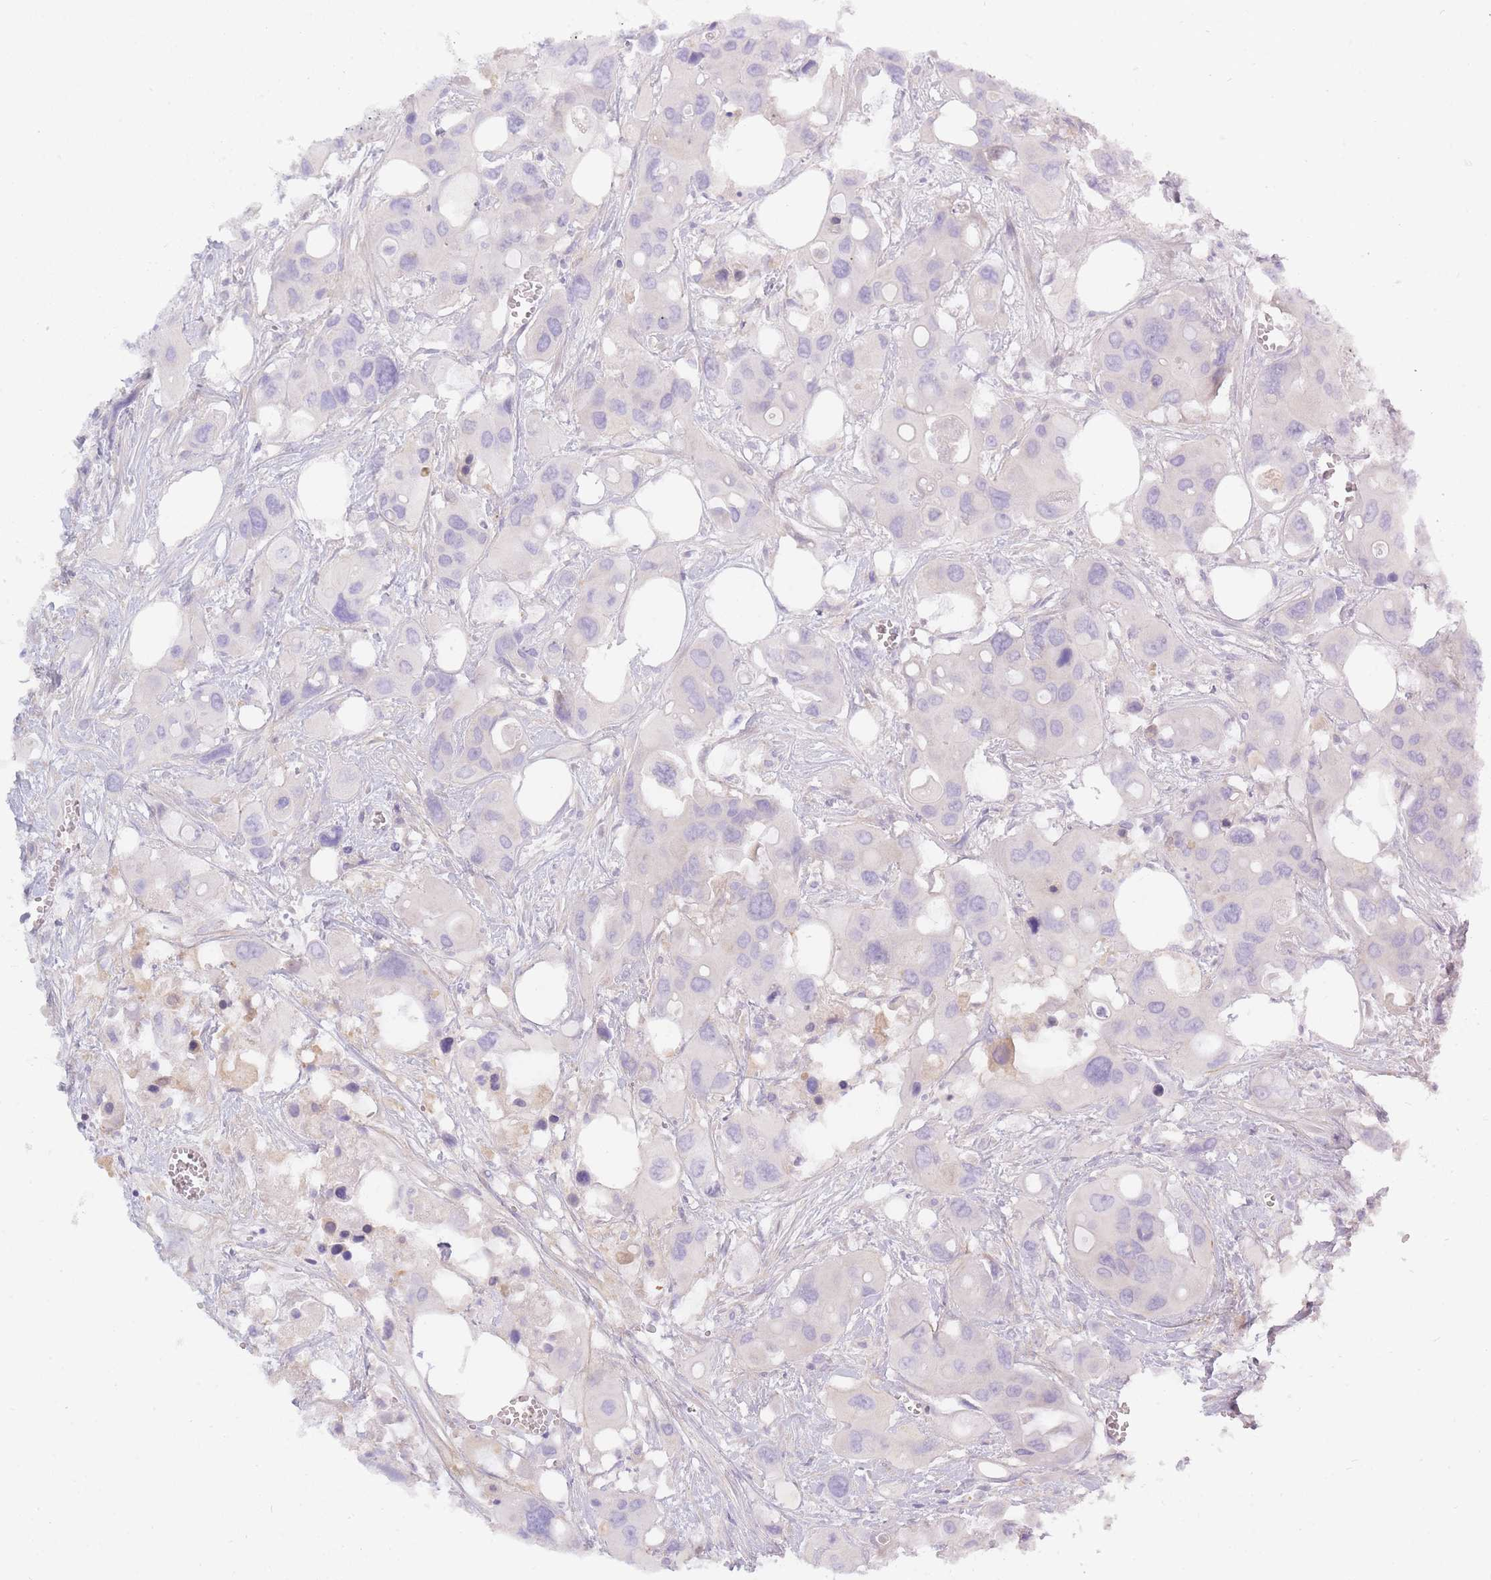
{"staining": {"intensity": "negative", "quantity": "none", "location": "none"}, "tissue": "colorectal cancer", "cell_type": "Tumor cells", "image_type": "cancer", "snomed": [{"axis": "morphology", "description": "Adenocarcinoma, NOS"}, {"axis": "topography", "description": "Colon"}], "caption": "A micrograph of adenocarcinoma (colorectal) stained for a protein reveals no brown staining in tumor cells.", "gene": "AP3M2", "patient": {"sex": "male", "age": 77}}